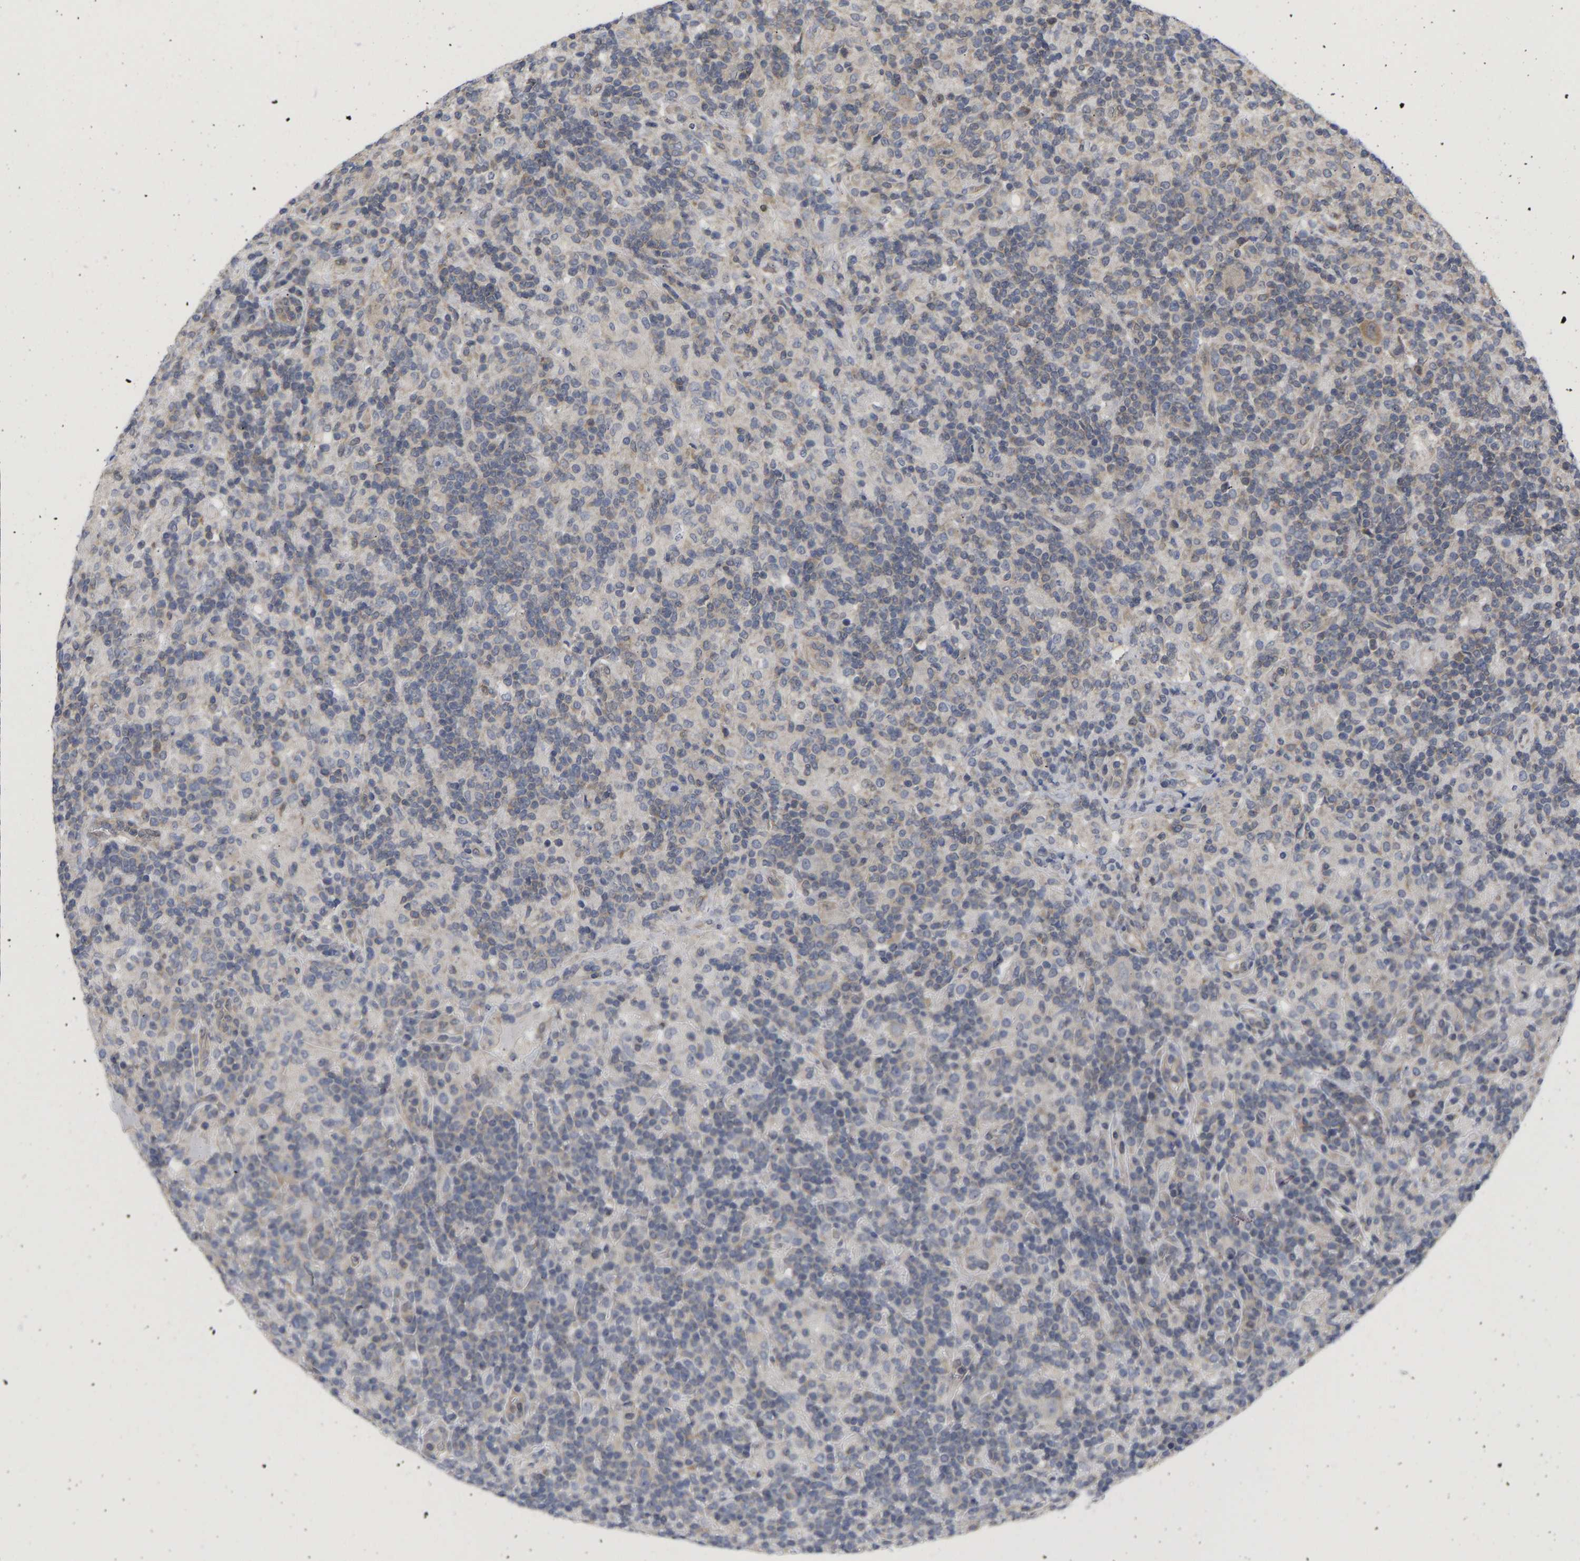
{"staining": {"intensity": "negative", "quantity": "none", "location": "none"}, "tissue": "lymphoma", "cell_type": "Tumor cells", "image_type": "cancer", "snomed": [{"axis": "morphology", "description": "Hodgkin's disease, NOS"}, {"axis": "topography", "description": "Lymph node"}], "caption": "This is an immunohistochemistry (IHC) photomicrograph of human Hodgkin's disease. There is no expression in tumor cells.", "gene": "MAP2K3", "patient": {"sex": "male", "age": 70}}